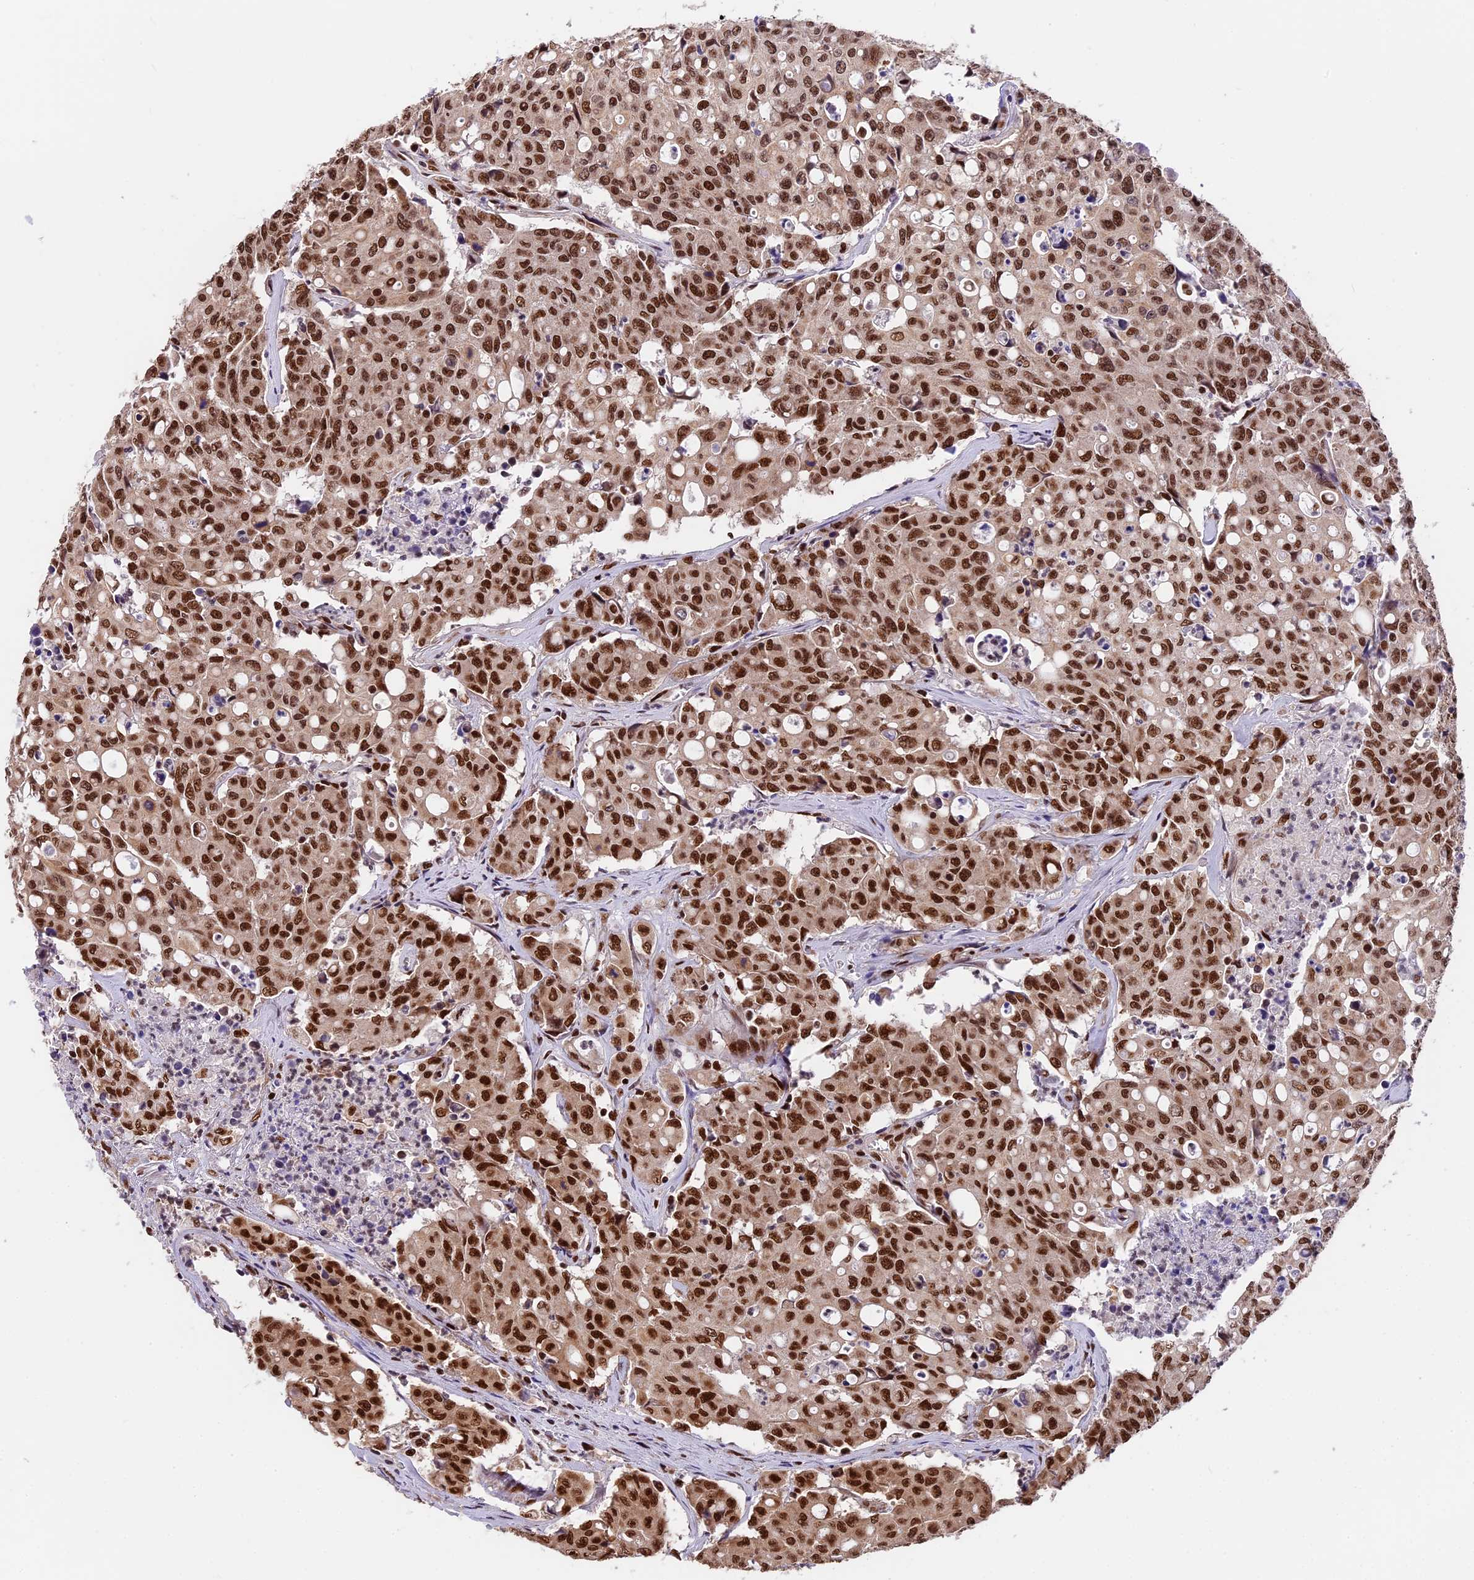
{"staining": {"intensity": "strong", "quantity": ">75%", "location": "nuclear"}, "tissue": "colorectal cancer", "cell_type": "Tumor cells", "image_type": "cancer", "snomed": [{"axis": "morphology", "description": "Adenocarcinoma, NOS"}, {"axis": "topography", "description": "Colon"}], "caption": "Immunohistochemical staining of human adenocarcinoma (colorectal) exhibits high levels of strong nuclear expression in about >75% of tumor cells.", "gene": "RAMAC", "patient": {"sex": "male", "age": 51}}